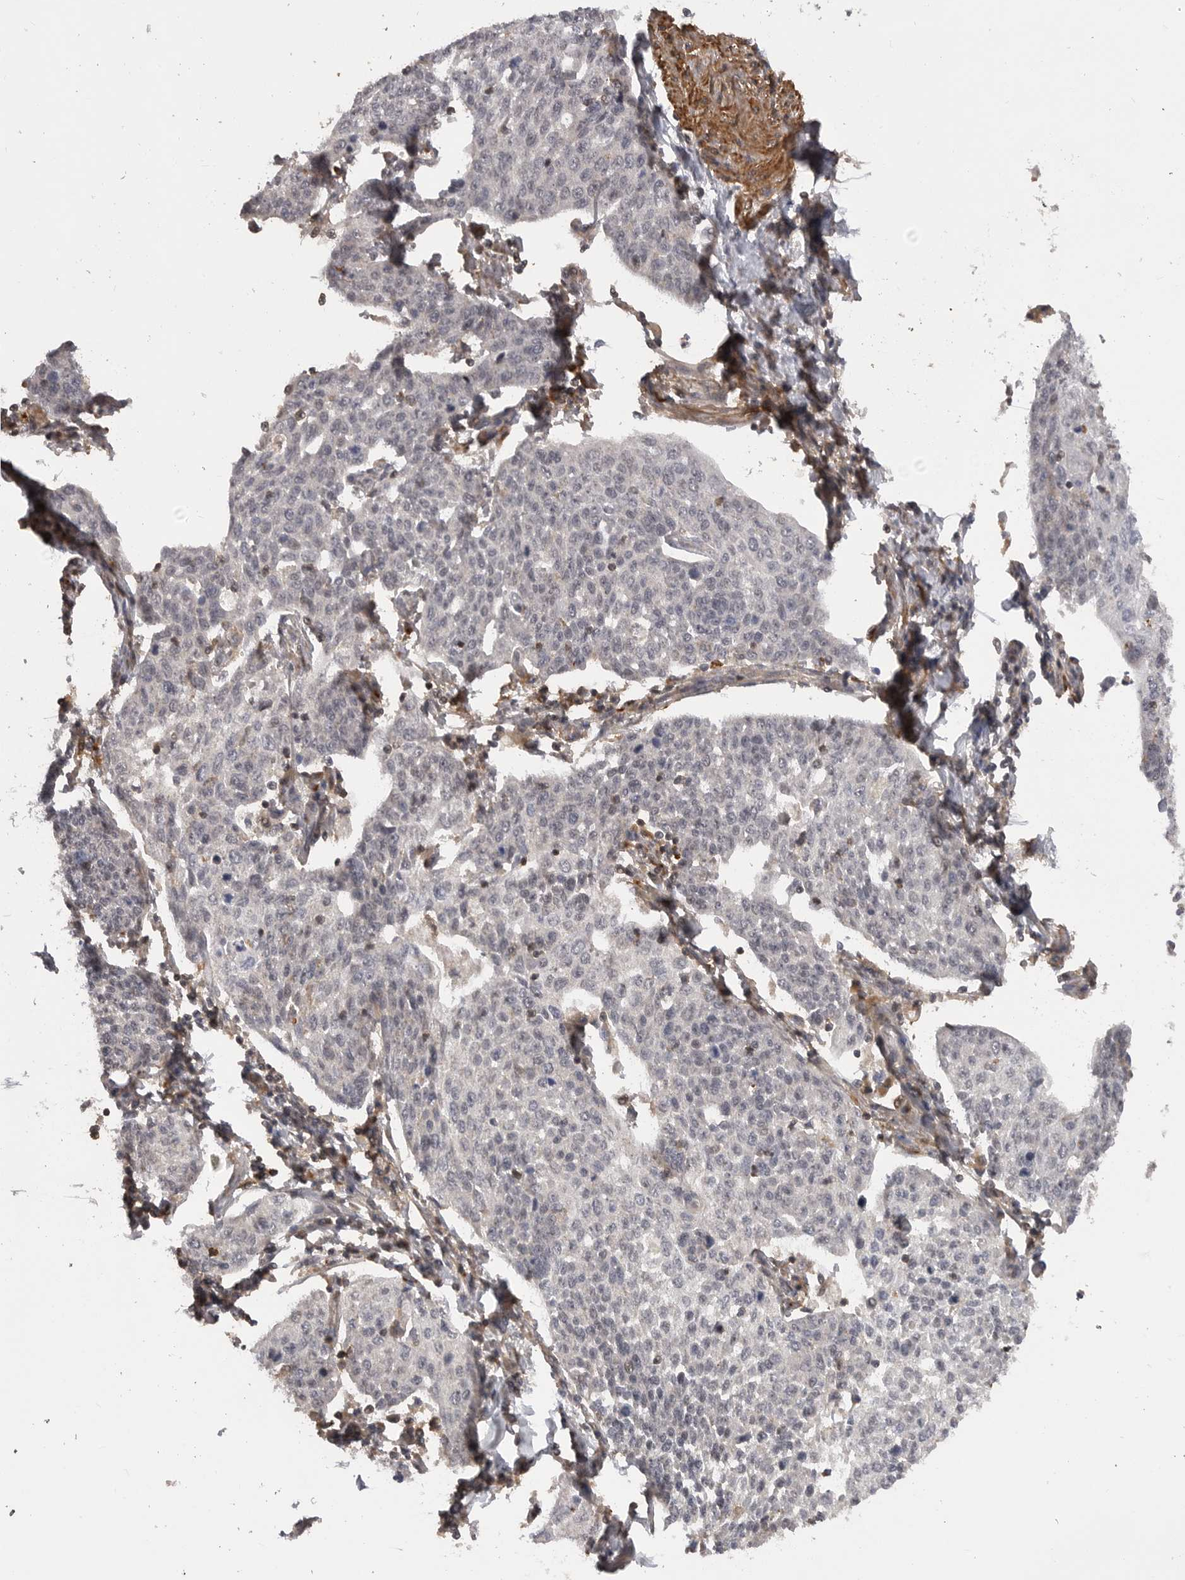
{"staining": {"intensity": "negative", "quantity": "none", "location": "none"}, "tissue": "cervical cancer", "cell_type": "Tumor cells", "image_type": "cancer", "snomed": [{"axis": "morphology", "description": "Squamous cell carcinoma, NOS"}, {"axis": "topography", "description": "Cervix"}], "caption": "This is a photomicrograph of IHC staining of cervical cancer (squamous cell carcinoma), which shows no positivity in tumor cells.", "gene": "TRIM56", "patient": {"sex": "female", "age": 34}}